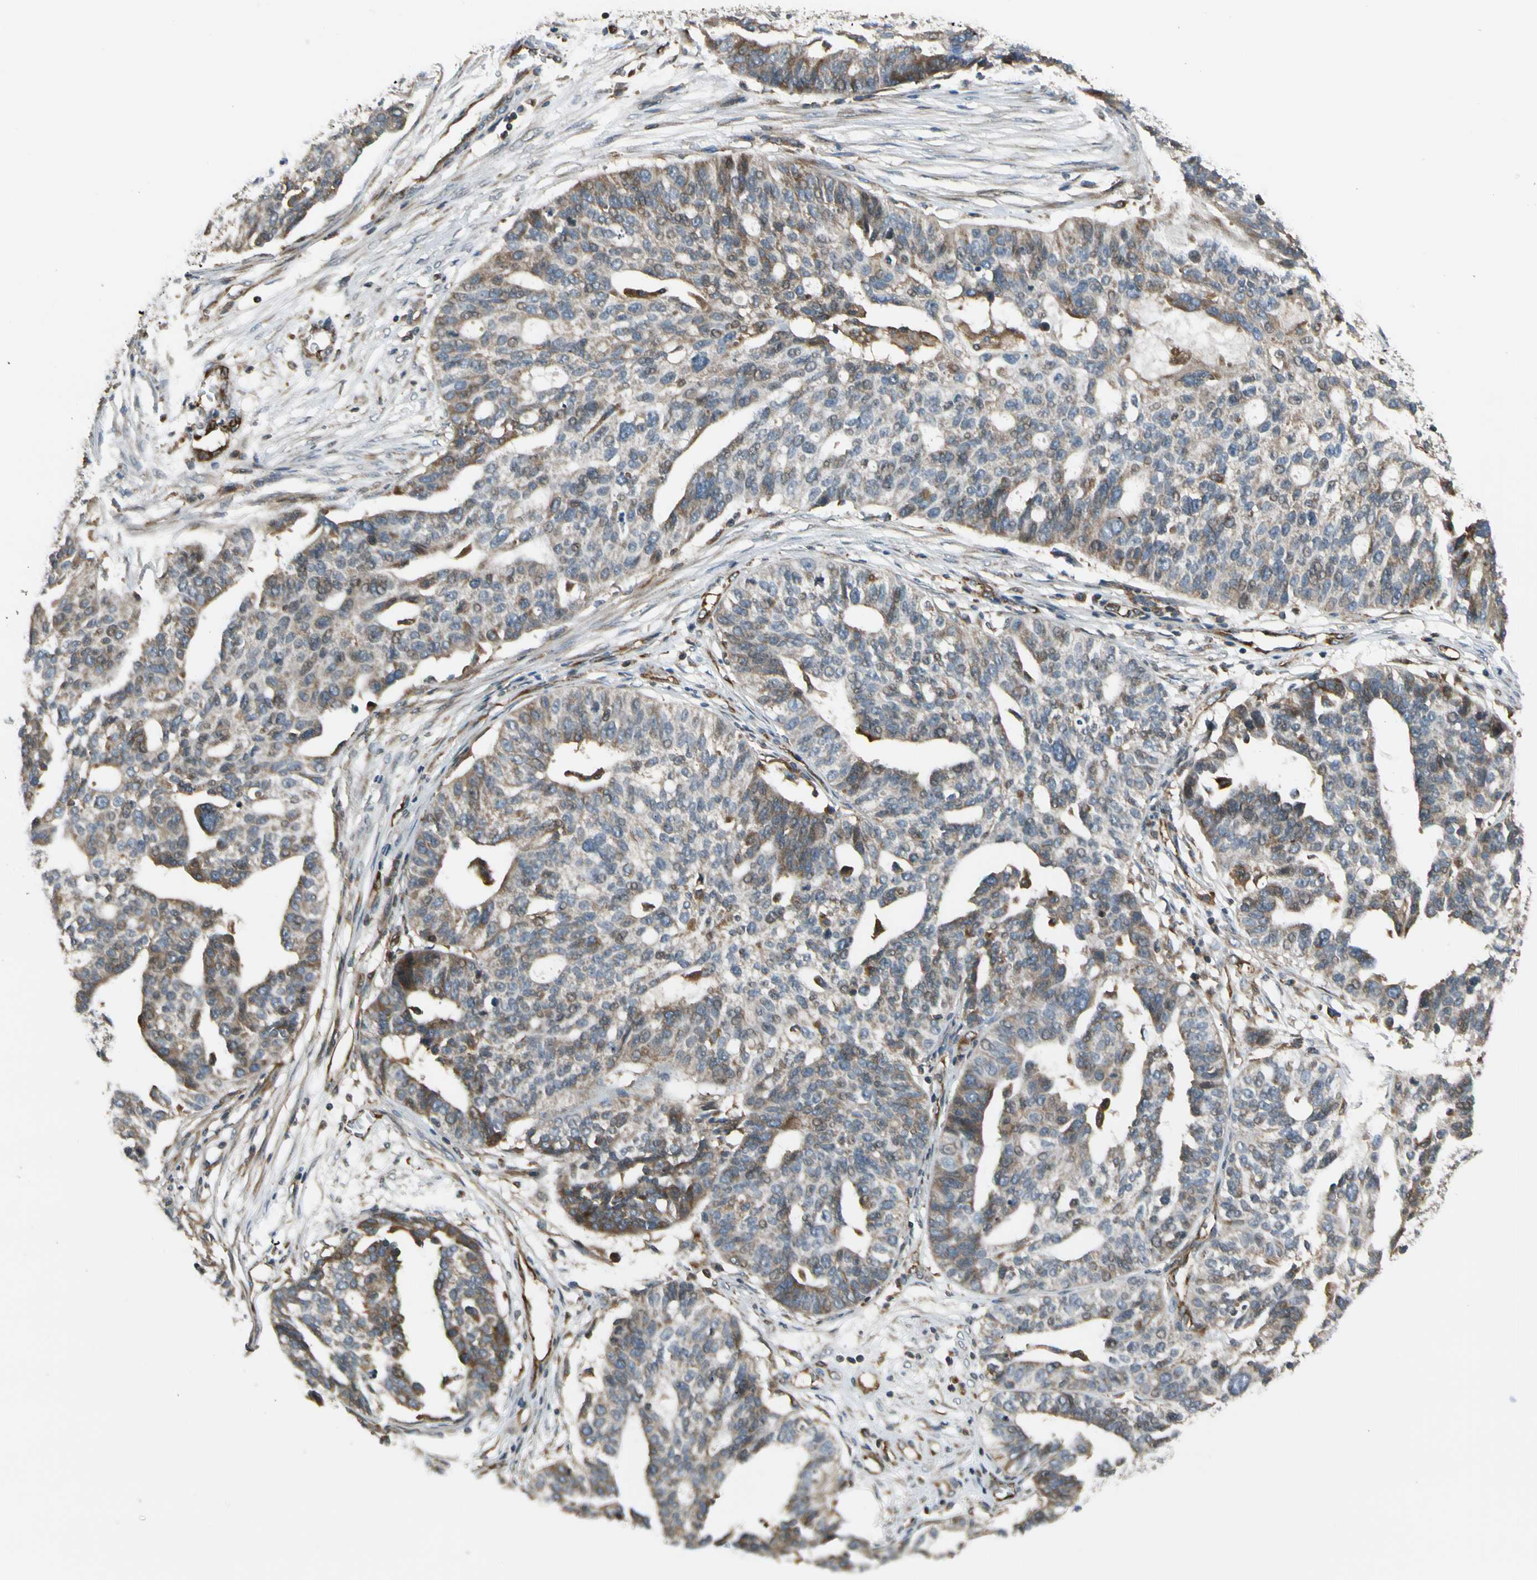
{"staining": {"intensity": "moderate", "quantity": "<25%", "location": "cytoplasmic/membranous"}, "tissue": "ovarian cancer", "cell_type": "Tumor cells", "image_type": "cancer", "snomed": [{"axis": "morphology", "description": "Cystadenocarcinoma, serous, NOS"}, {"axis": "topography", "description": "Ovary"}], "caption": "Protein staining of ovarian cancer tissue reveals moderate cytoplasmic/membranous staining in approximately <25% of tumor cells.", "gene": "TRIO", "patient": {"sex": "female", "age": 59}}